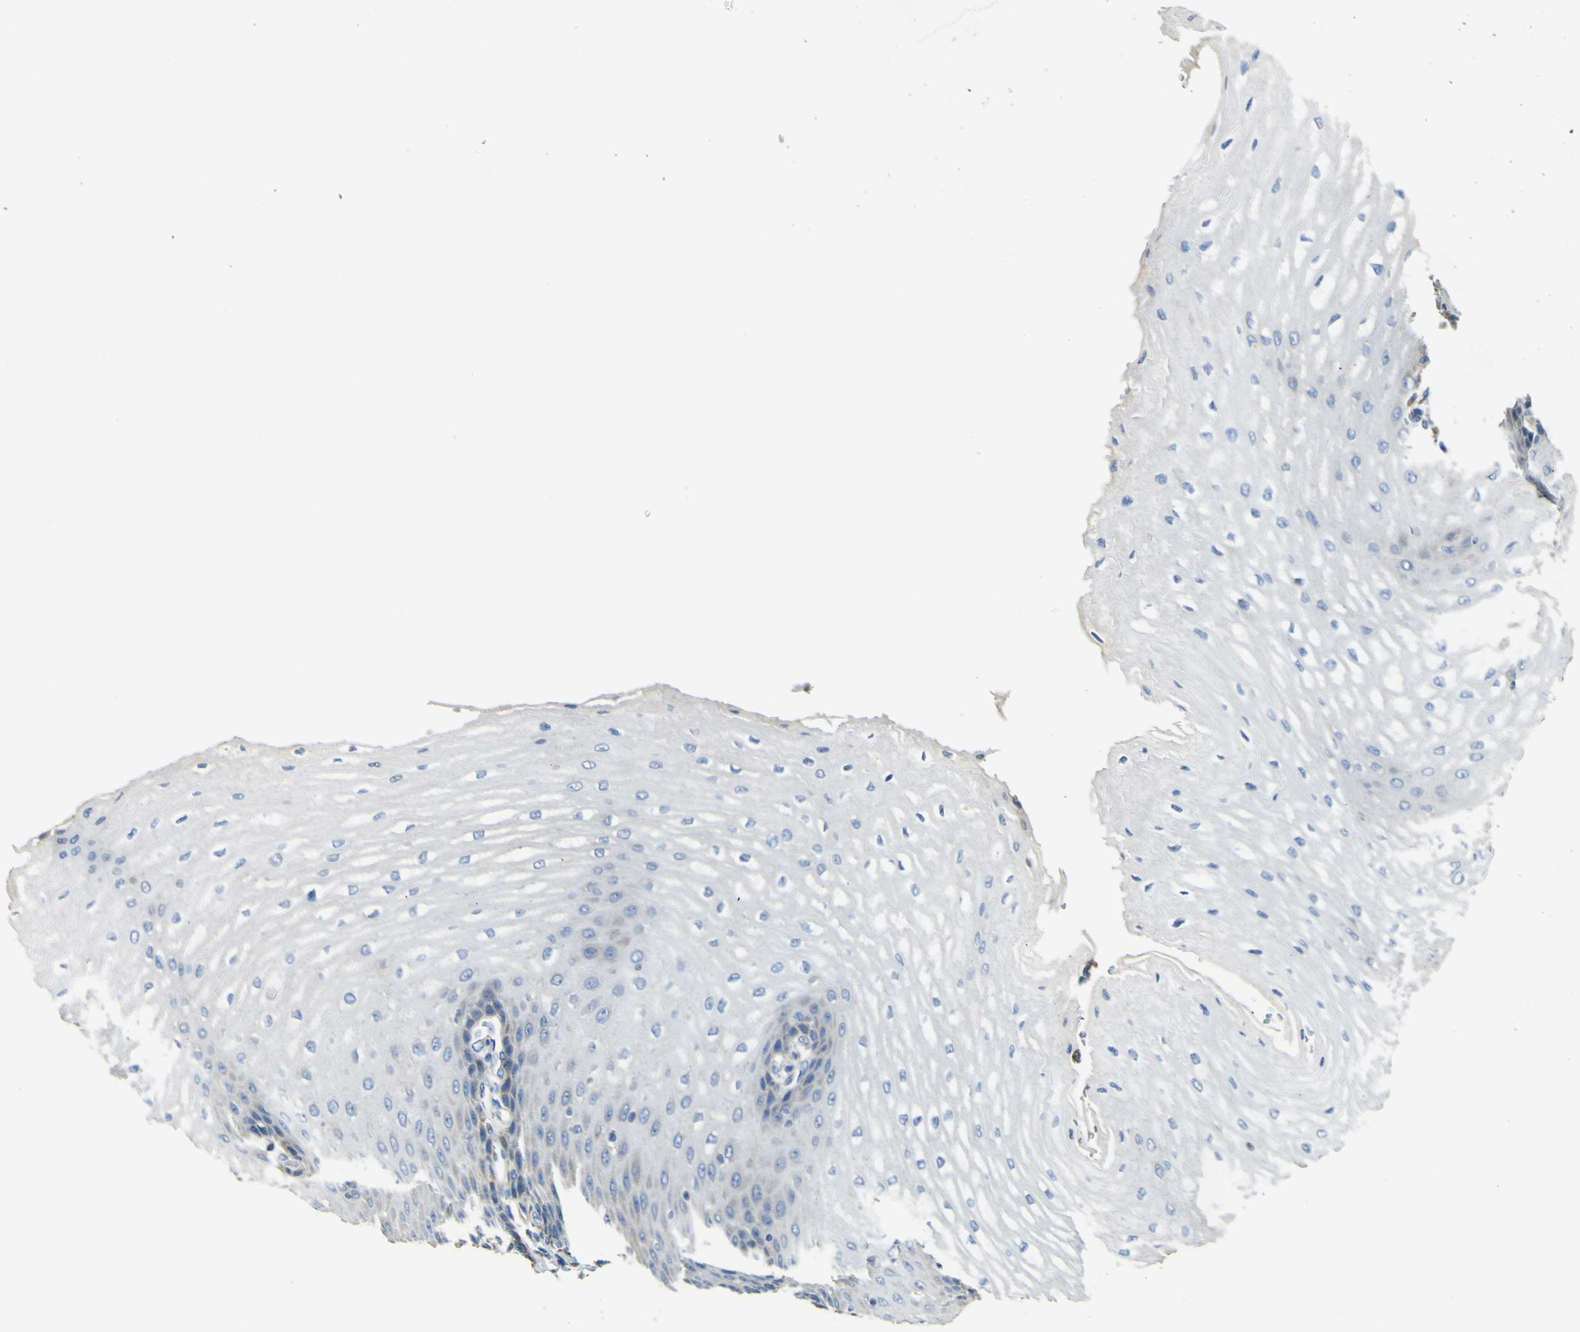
{"staining": {"intensity": "moderate", "quantity": "<25%", "location": "cytoplasmic/membranous"}, "tissue": "esophagus", "cell_type": "Squamous epithelial cells", "image_type": "normal", "snomed": [{"axis": "morphology", "description": "Normal tissue, NOS"}, {"axis": "topography", "description": "Esophagus"}], "caption": "The micrograph displays a brown stain indicating the presence of a protein in the cytoplasmic/membranous of squamous epithelial cells in esophagus.", "gene": "ALDH18A1", "patient": {"sex": "male", "age": 54}}